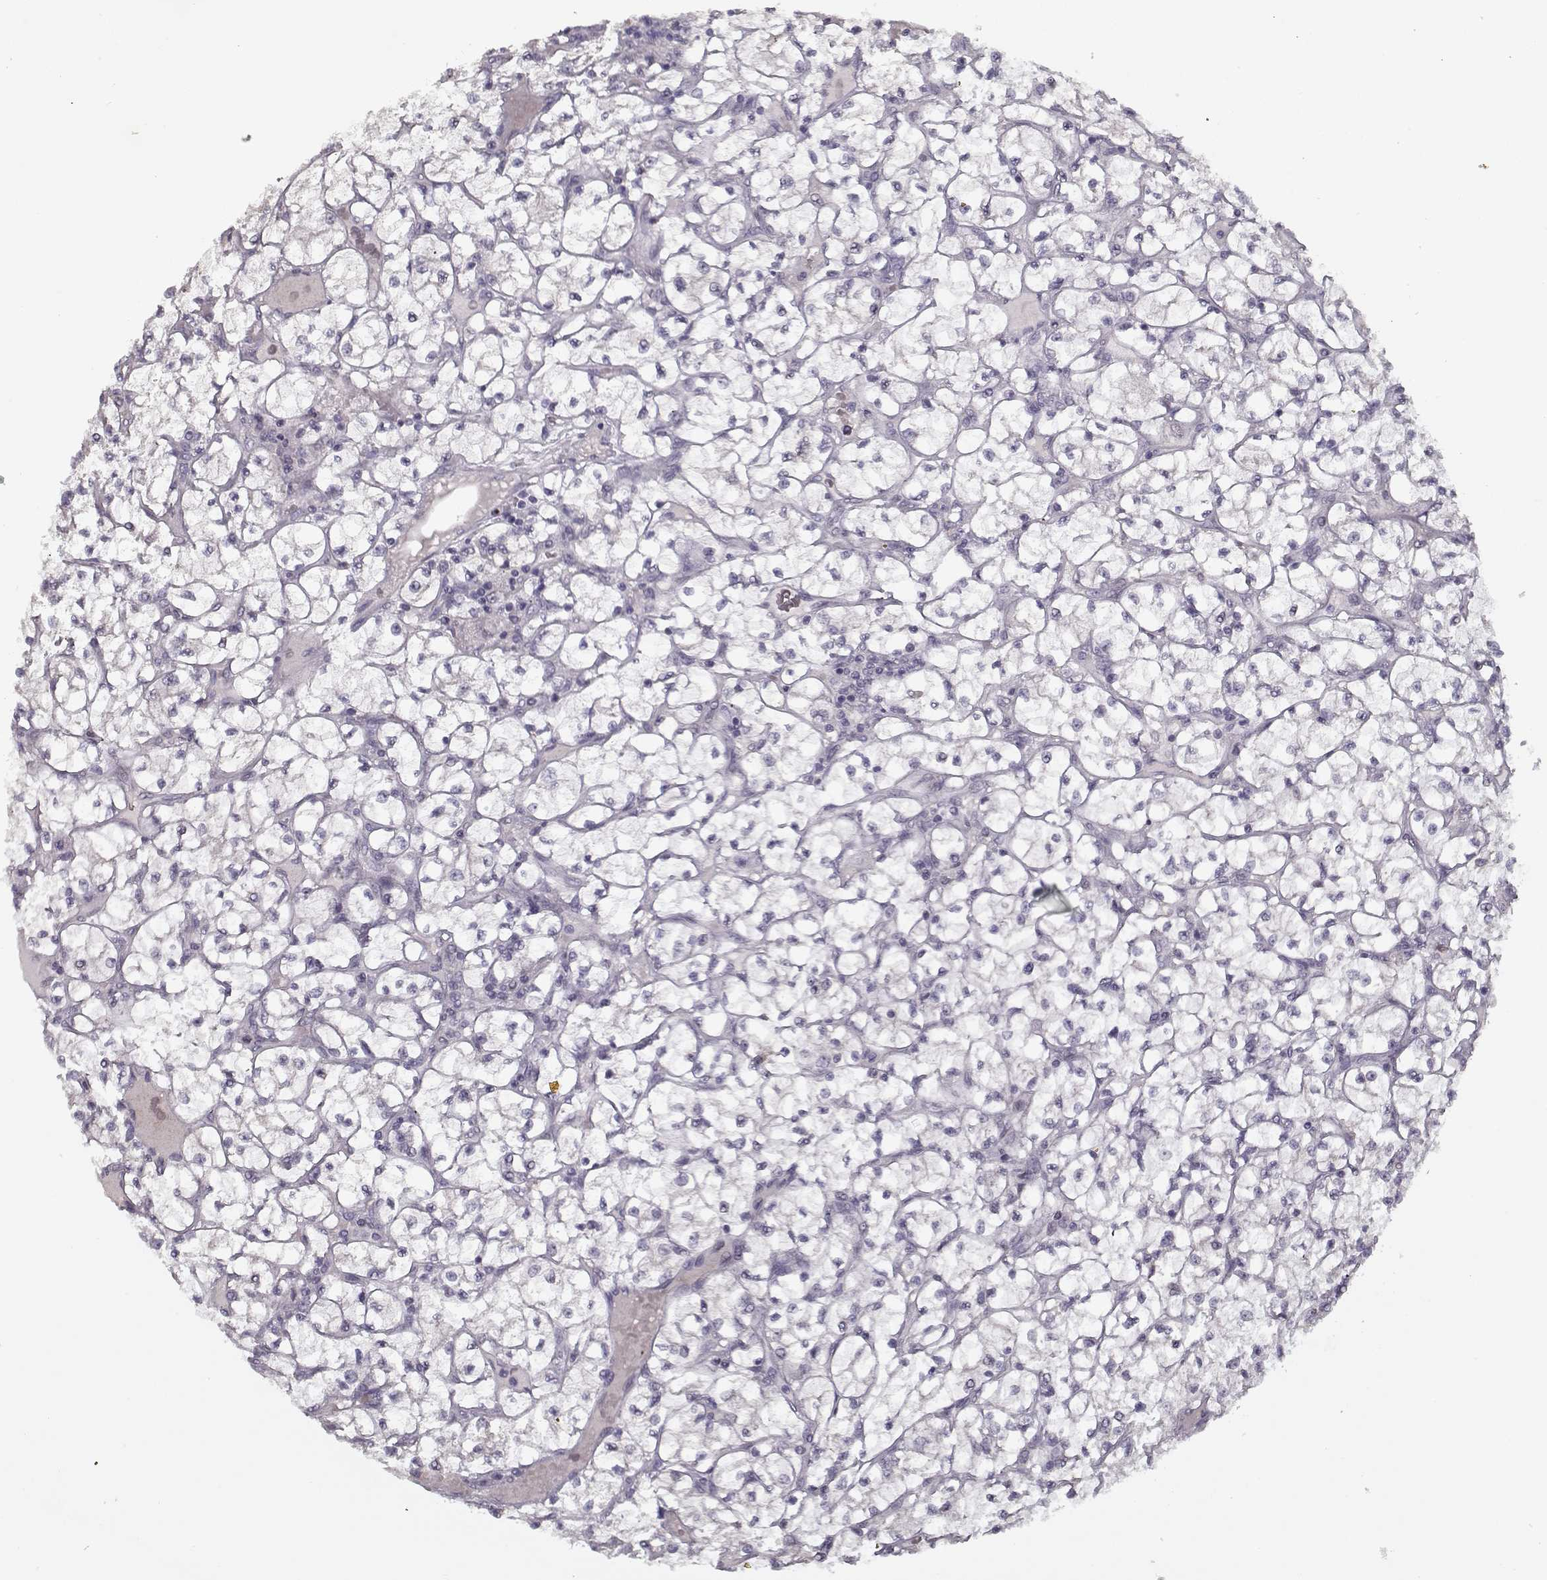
{"staining": {"intensity": "negative", "quantity": "none", "location": "none"}, "tissue": "renal cancer", "cell_type": "Tumor cells", "image_type": "cancer", "snomed": [{"axis": "morphology", "description": "Adenocarcinoma, NOS"}, {"axis": "topography", "description": "Kidney"}], "caption": "A high-resolution micrograph shows IHC staining of adenocarcinoma (renal), which displays no significant positivity in tumor cells. (DAB (3,3'-diaminobenzidine) immunohistochemistry visualized using brightfield microscopy, high magnification).", "gene": "LAMA2", "patient": {"sex": "female", "age": 64}}